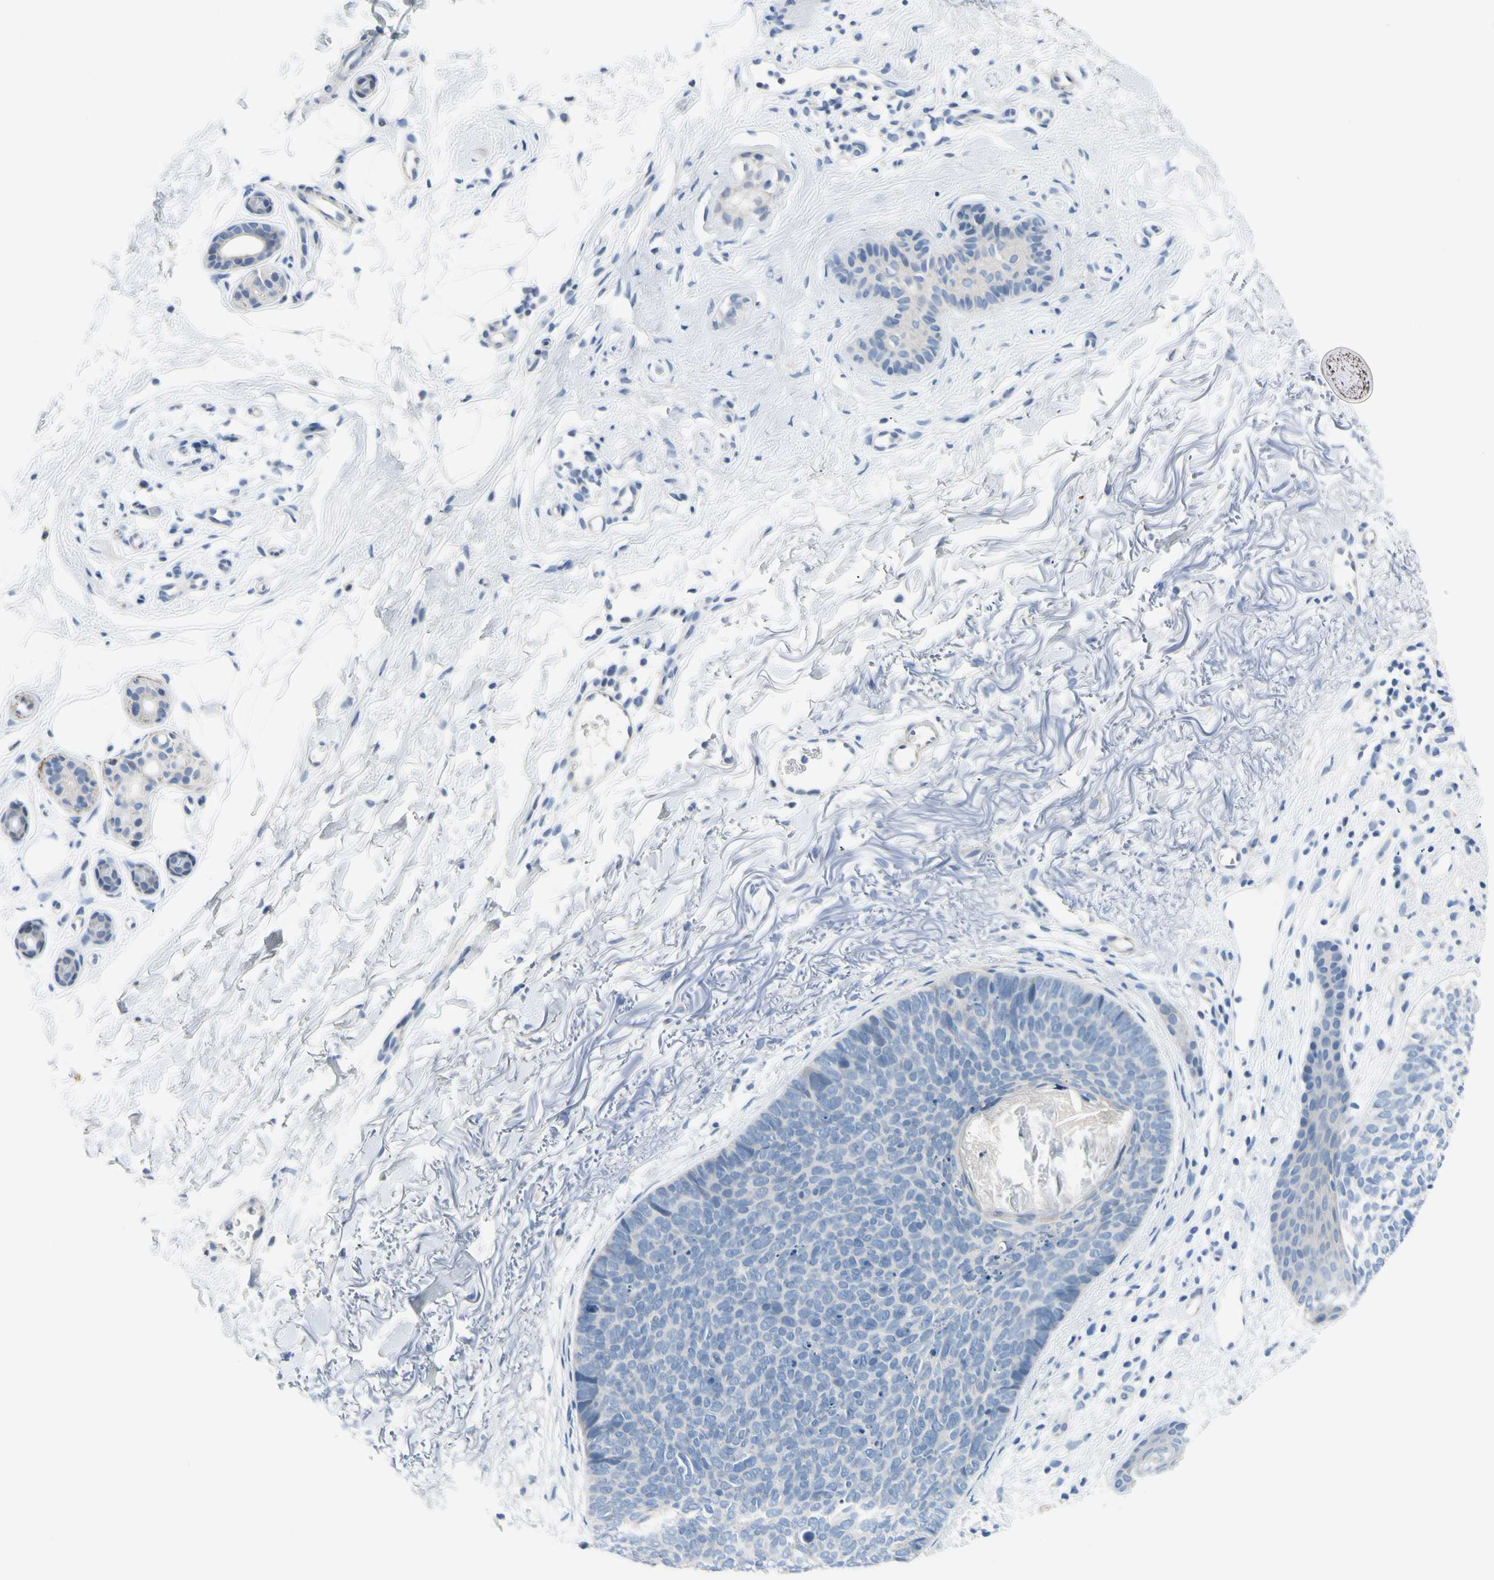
{"staining": {"intensity": "negative", "quantity": "none", "location": "none"}, "tissue": "skin cancer", "cell_type": "Tumor cells", "image_type": "cancer", "snomed": [{"axis": "morphology", "description": "Basal cell carcinoma"}, {"axis": "topography", "description": "Skin"}], "caption": "Image shows no significant protein expression in tumor cells of skin cancer (basal cell carcinoma). Brightfield microscopy of immunohistochemistry (IHC) stained with DAB (brown) and hematoxylin (blue), captured at high magnification.", "gene": "FCER2", "patient": {"sex": "female", "age": 70}}